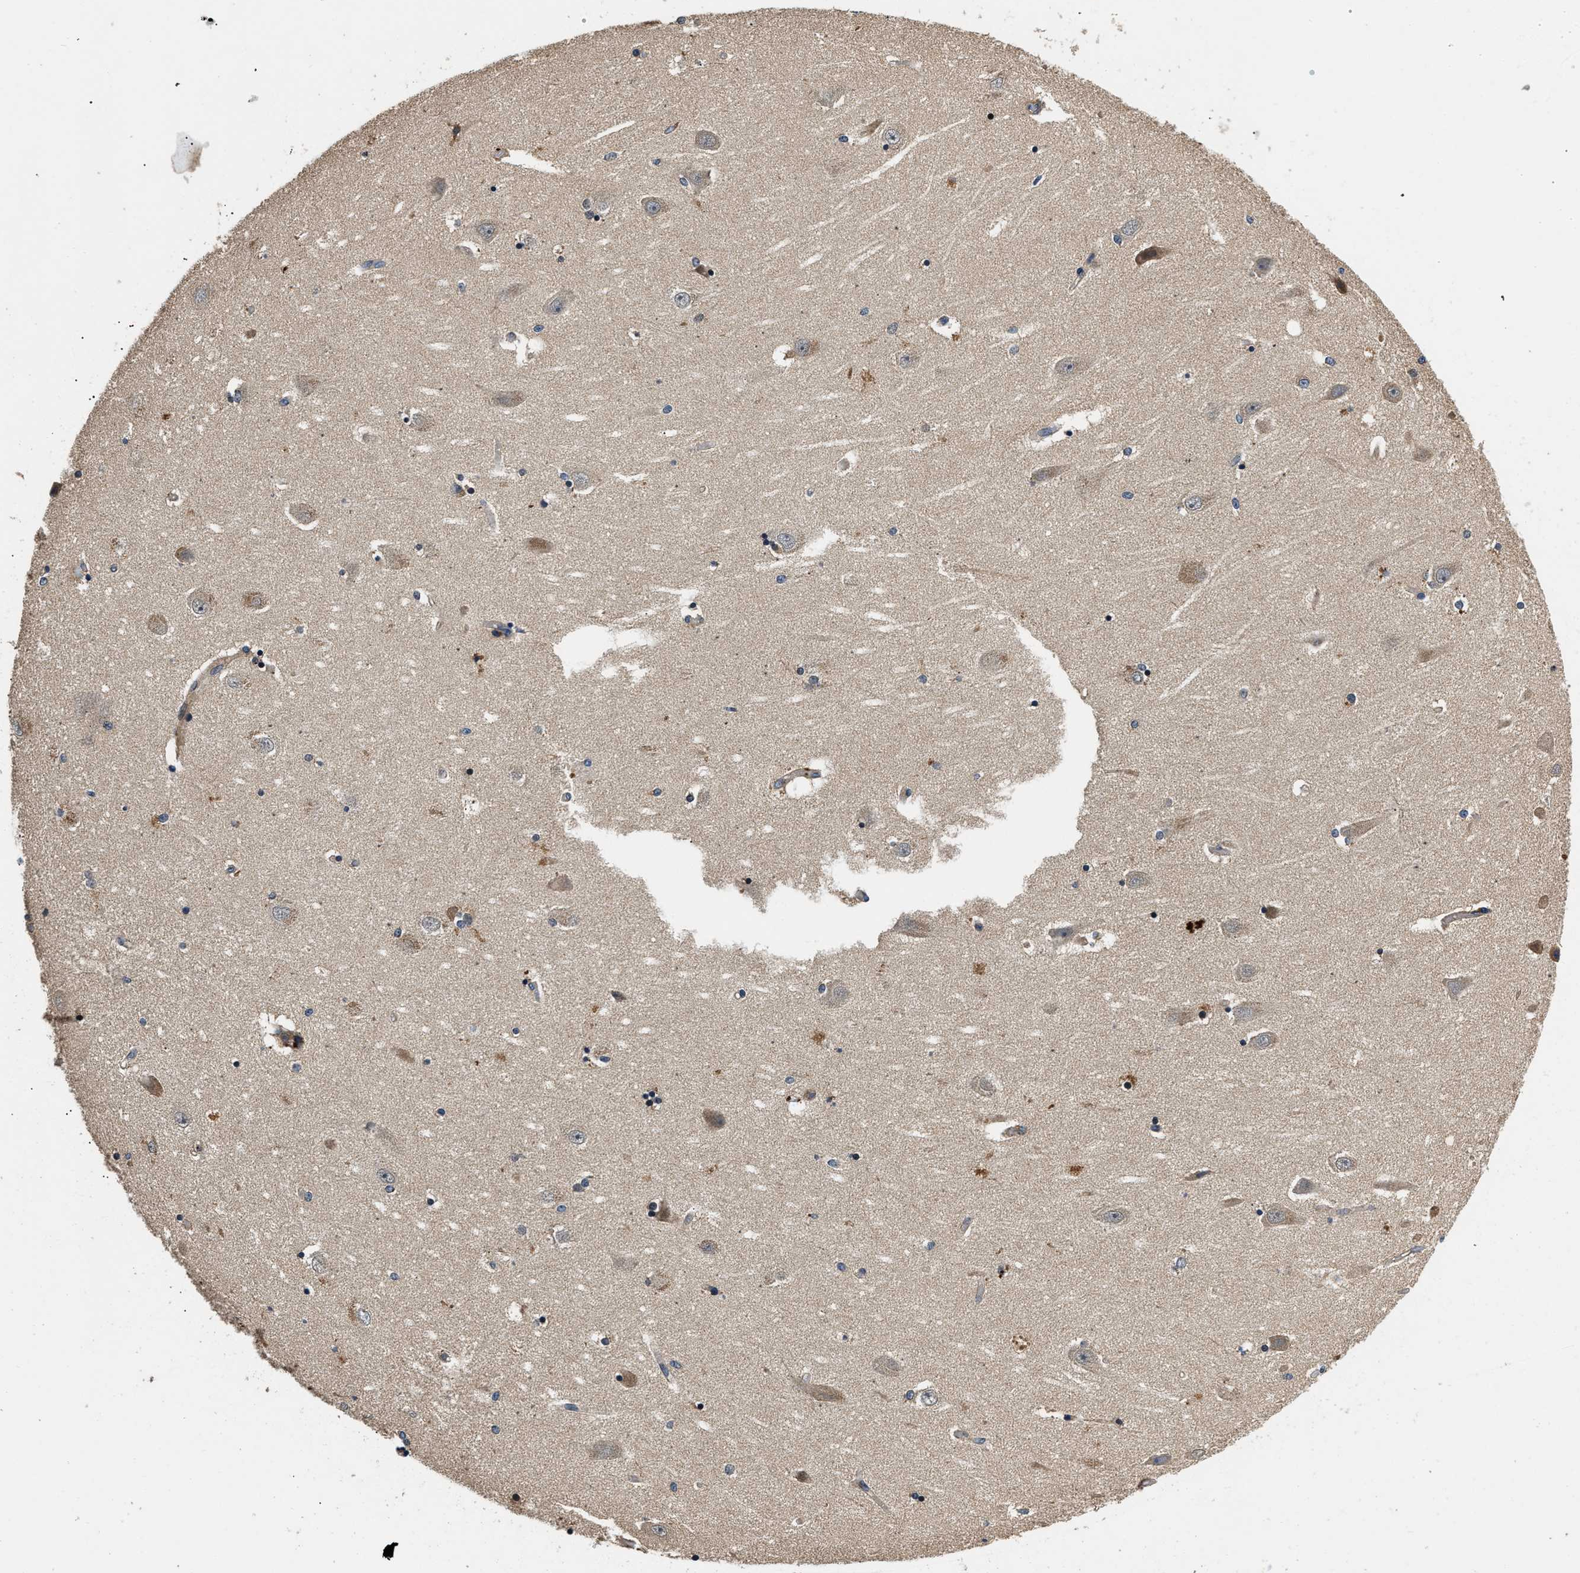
{"staining": {"intensity": "moderate", "quantity": "25%-75%", "location": "cytoplasmic/membranous"}, "tissue": "hippocampus", "cell_type": "Glial cells", "image_type": "normal", "snomed": [{"axis": "morphology", "description": "Normal tissue, NOS"}, {"axis": "topography", "description": "Hippocampus"}], "caption": "An image of human hippocampus stained for a protein displays moderate cytoplasmic/membranous brown staining in glial cells. (brown staining indicates protein expression, while blue staining denotes nuclei).", "gene": "NME6", "patient": {"sex": "female", "age": 54}}